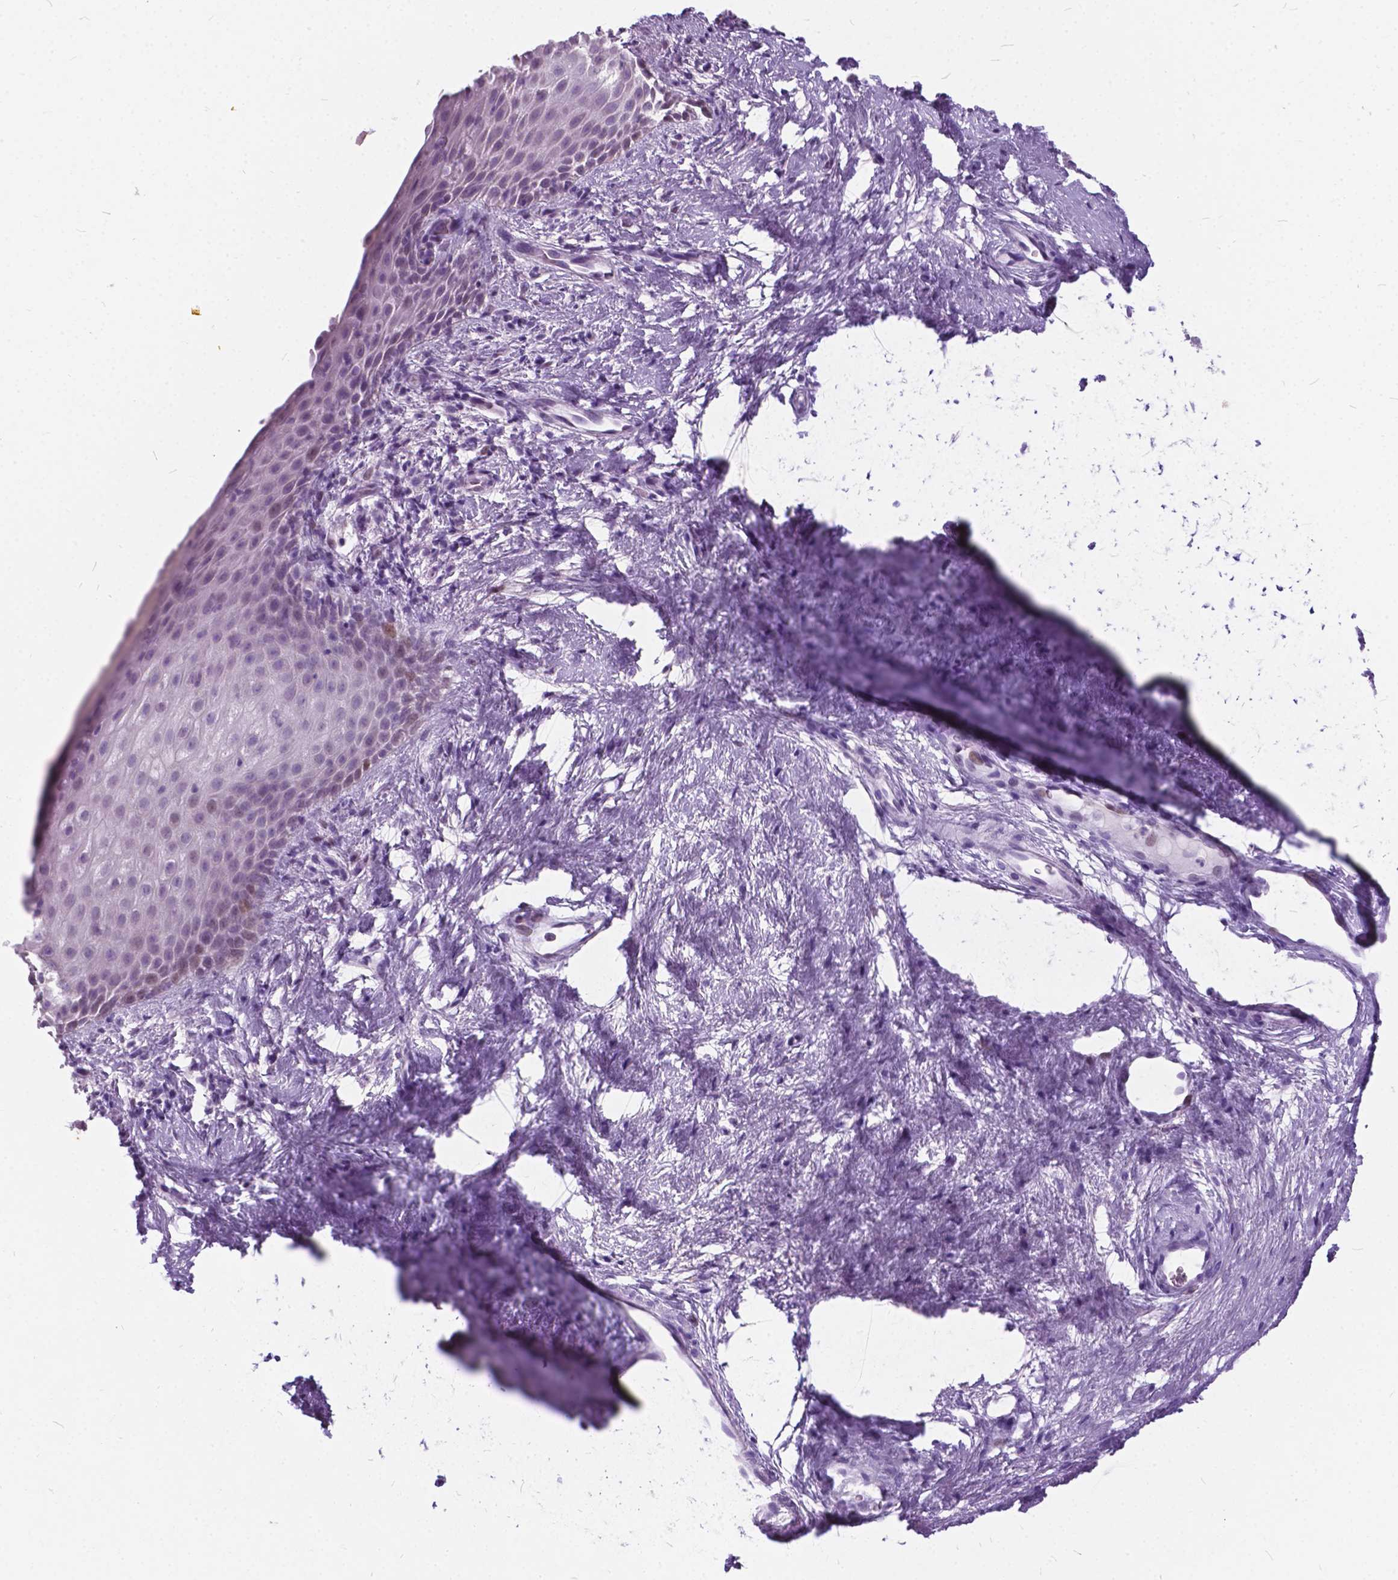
{"staining": {"intensity": "negative", "quantity": "none", "location": "none"}, "tissue": "skin", "cell_type": "Epidermal cells", "image_type": "normal", "snomed": [{"axis": "morphology", "description": "Normal tissue, NOS"}, {"axis": "topography", "description": "Anal"}], "caption": "High magnification brightfield microscopy of unremarkable skin stained with DAB (brown) and counterstained with hematoxylin (blue): epidermal cells show no significant expression. (DAB IHC visualized using brightfield microscopy, high magnification).", "gene": "BSND", "patient": {"sex": "female", "age": 46}}